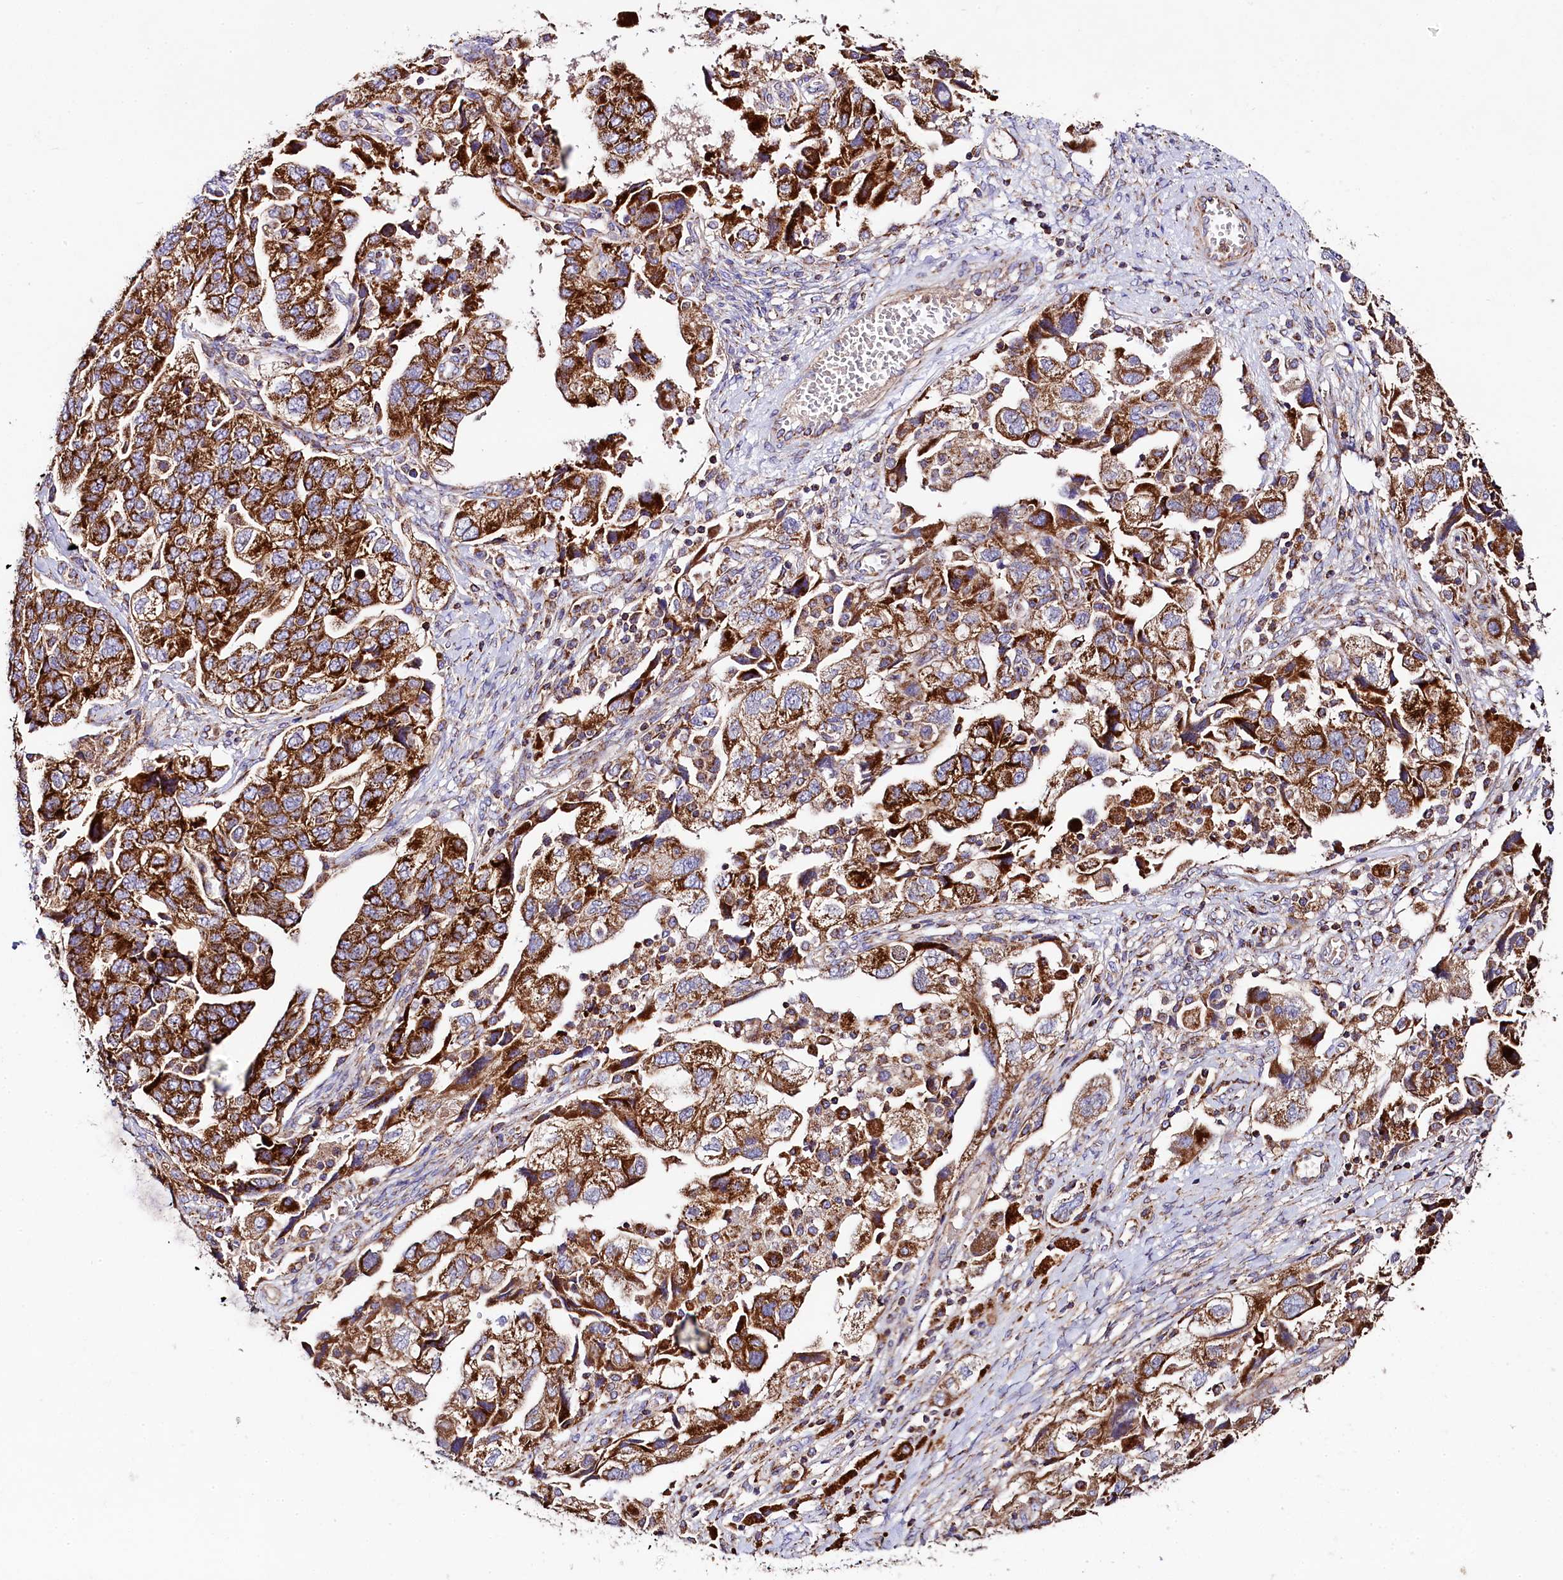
{"staining": {"intensity": "strong", "quantity": ">75%", "location": "cytoplasmic/membranous"}, "tissue": "ovarian cancer", "cell_type": "Tumor cells", "image_type": "cancer", "snomed": [{"axis": "morphology", "description": "Carcinoma, NOS"}, {"axis": "morphology", "description": "Cystadenocarcinoma, serous, NOS"}, {"axis": "topography", "description": "Ovary"}], "caption": "A photomicrograph of human carcinoma (ovarian) stained for a protein displays strong cytoplasmic/membranous brown staining in tumor cells.", "gene": "CLYBL", "patient": {"sex": "female", "age": 69}}